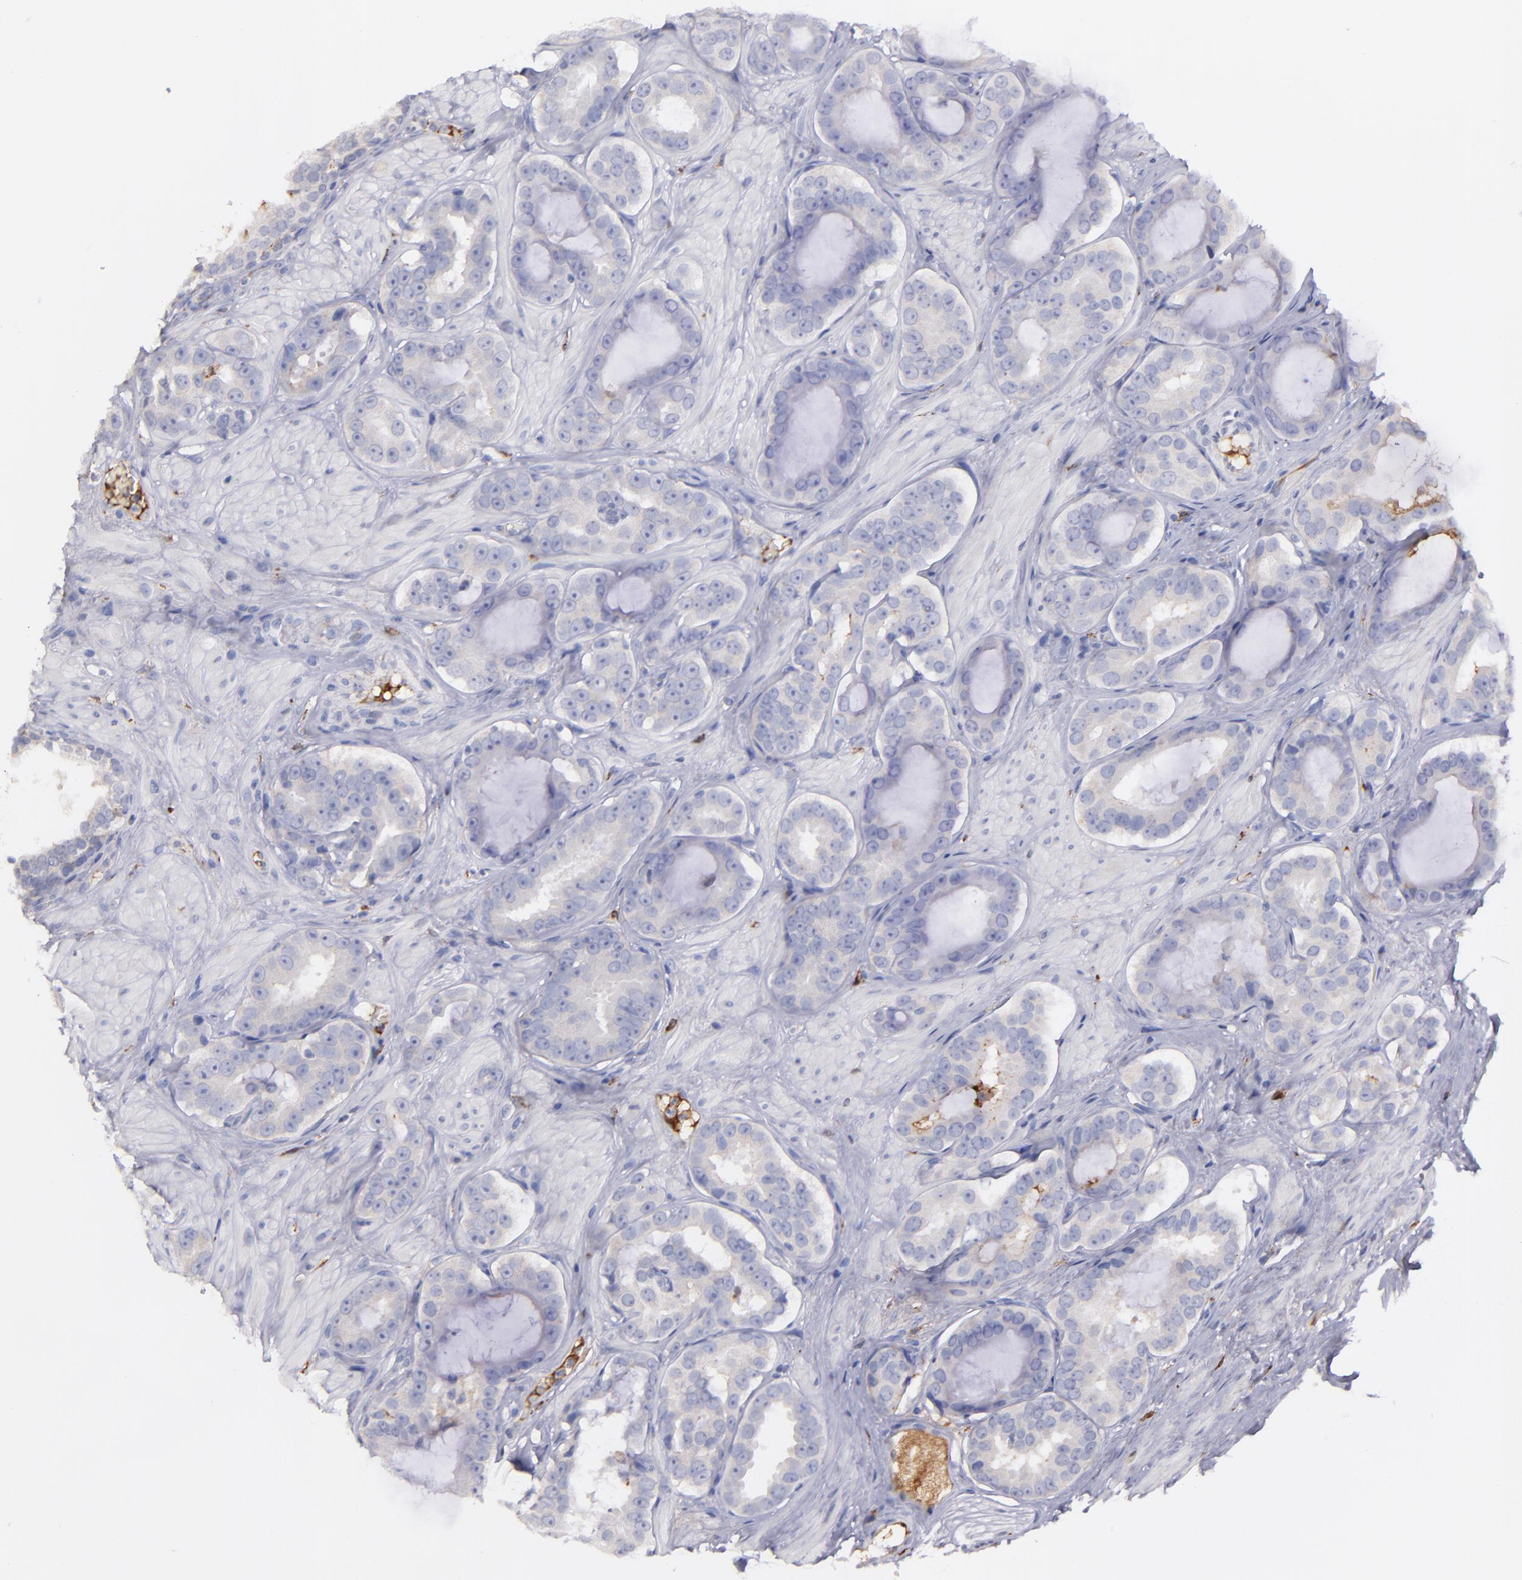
{"staining": {"intensity": "weak", "quantity": "<25%", "location": "cytoplasmic/membranous"}, "tissue": "prostate cancer", "cell_type": "Tumor cells", "image_type": "cancer", "snomed": [{"axis": "morphology", "description": "Adenocarcinoma, Low grade"}, {"axis": "topography", "description": "Prostate"}], "caption": "Photomicrograph shows no protein expression in tumor cells of prostate cancer (adenocarcinoma (low-grade)) tissue. (DAB (3,3'-diaminobenzidine) immunohistochemistry (IHC) with hematoxylin counter stain).", "gene": "C1QA", "patient": {"sex": "male", "age": 59}}